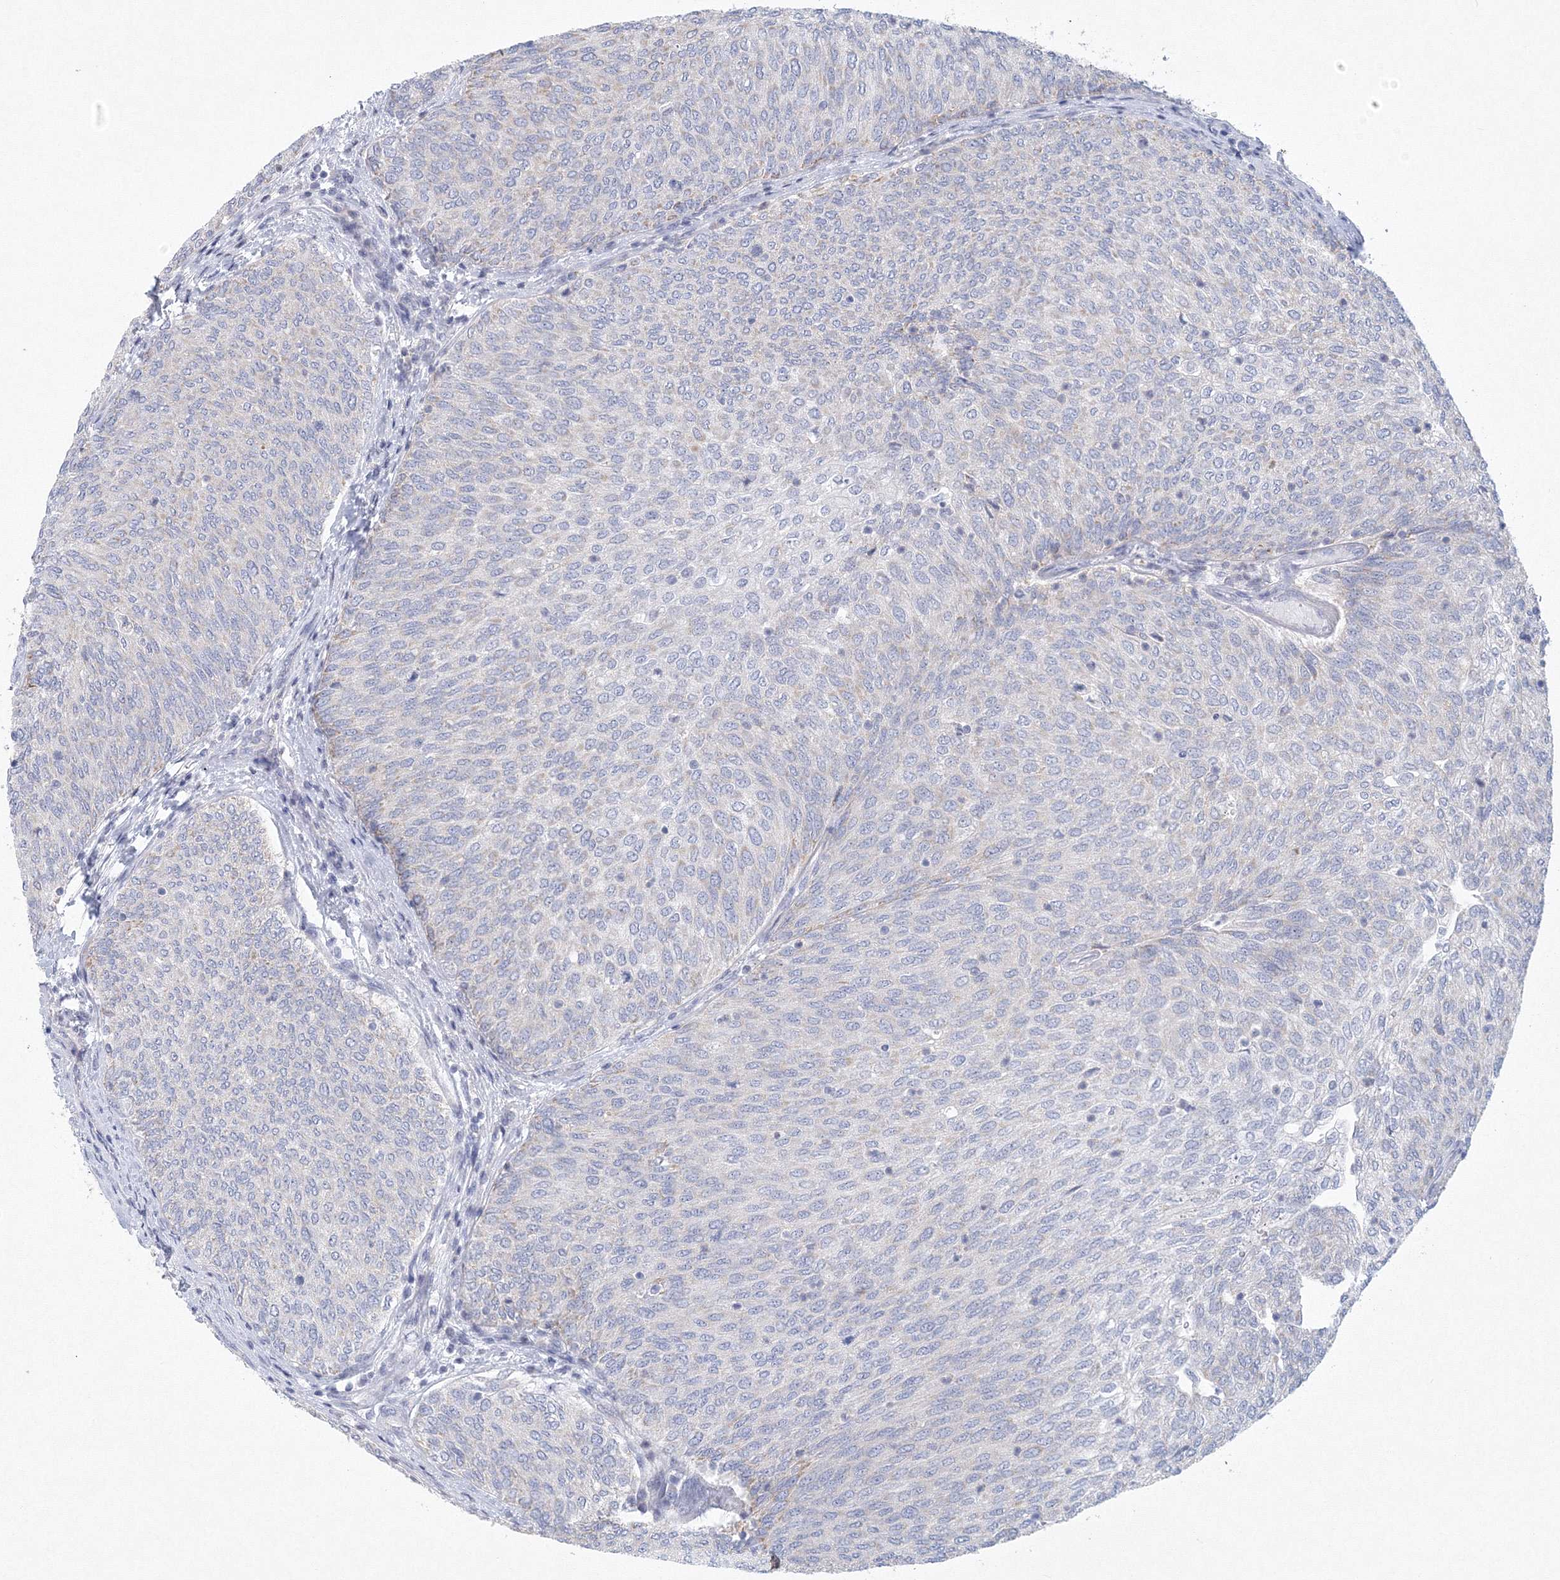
{"staining": {"intensity": "negative", "quantity": "none", "location": "none"}, "tissue": "urothelial cancer", "cell_type": "Tumor cells", "image_type": "cancer", "snomed": [{"axis": "morphology", "description": "Urothelial carcinoma, Low grade"}, {"axis": "topography", "description": "Urinary bladder"}], "caption": "Immunohistochemistry micrograph of human urothelial carcinoma (low-grade) stained for a protein (brown), which displays no staining in tumor cells.", "gene": "NIPAL1", "patient": {"sex": "female", "age": 79}}